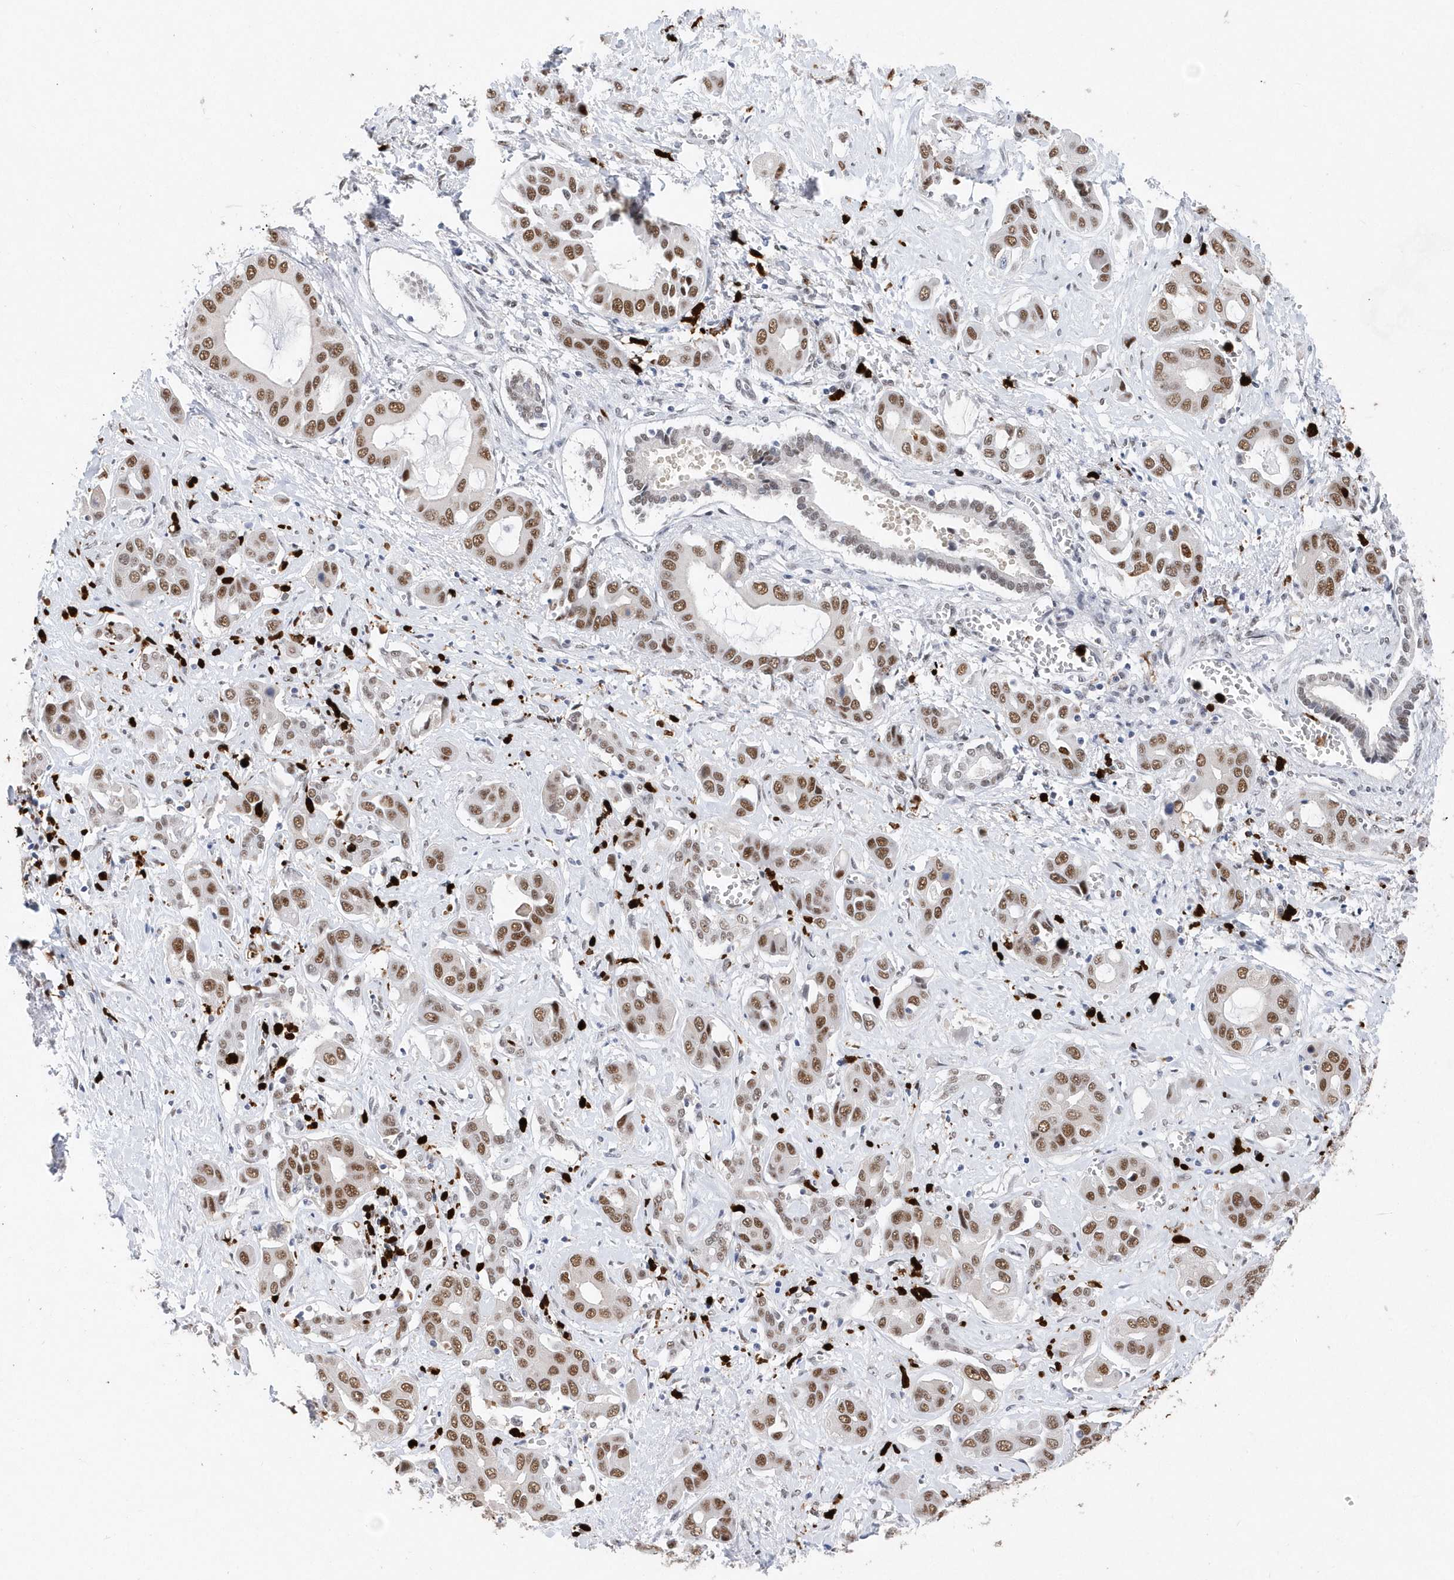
{"staining": {"intensity": "moderate", "quantity": ">75%", "location": "nuclear"}, "tissue": "liver cancer", "cell_type": "Tumor cells", "image_type": "cancer", "snomed": [{"axis": "morphology", "description": "Cholangiocarcinoma"}, {"axis": "topography", "description": "Liver"}], "caption": "Liver cancer (cholangiocarcinoma) was stained to show a protein in brown. There is medium levels of moderate nuclear staining in approximately >75% of tumor cells.", "gene": "RPP30", "patient": {"sex": "female", "age": 52}}